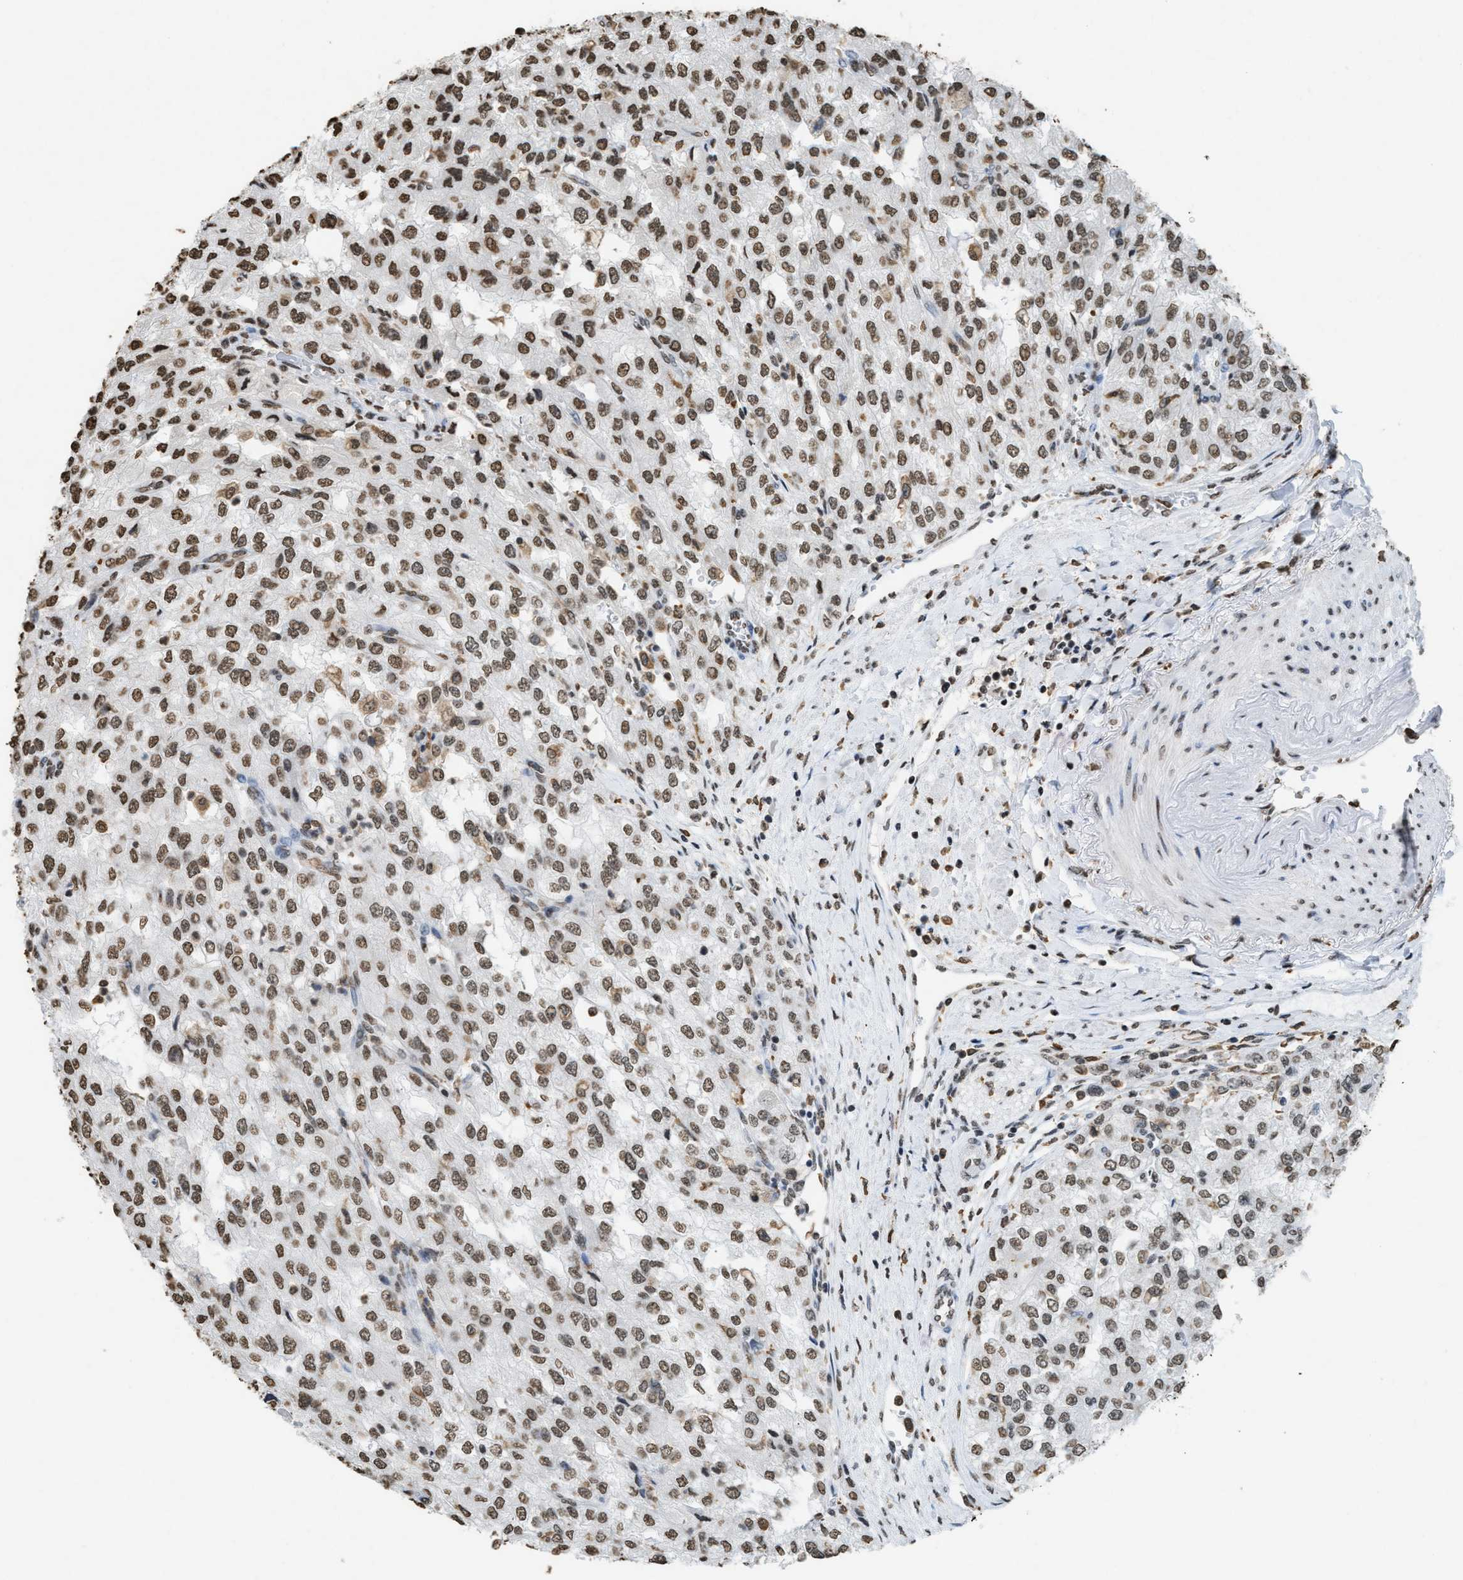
{"staining": {"intensity": "moderate", "quantity": ">75%", "location": "nuclear"}, "tissue": "renal cancer", "cell_type": "Tumor cells", "image_type": "cancer", "snomed": [{"axis": "morphology", "description": "Adenocarcinoma, NOS"}, {"axis": "topography", "description": "Kidney"}], "caption": "Tumor cells exhibit moderate nuclear positivity in about >75% of cells in renal cancer.", "gene": "NUP88", "patient": {"sex": "female", "age": 54}}